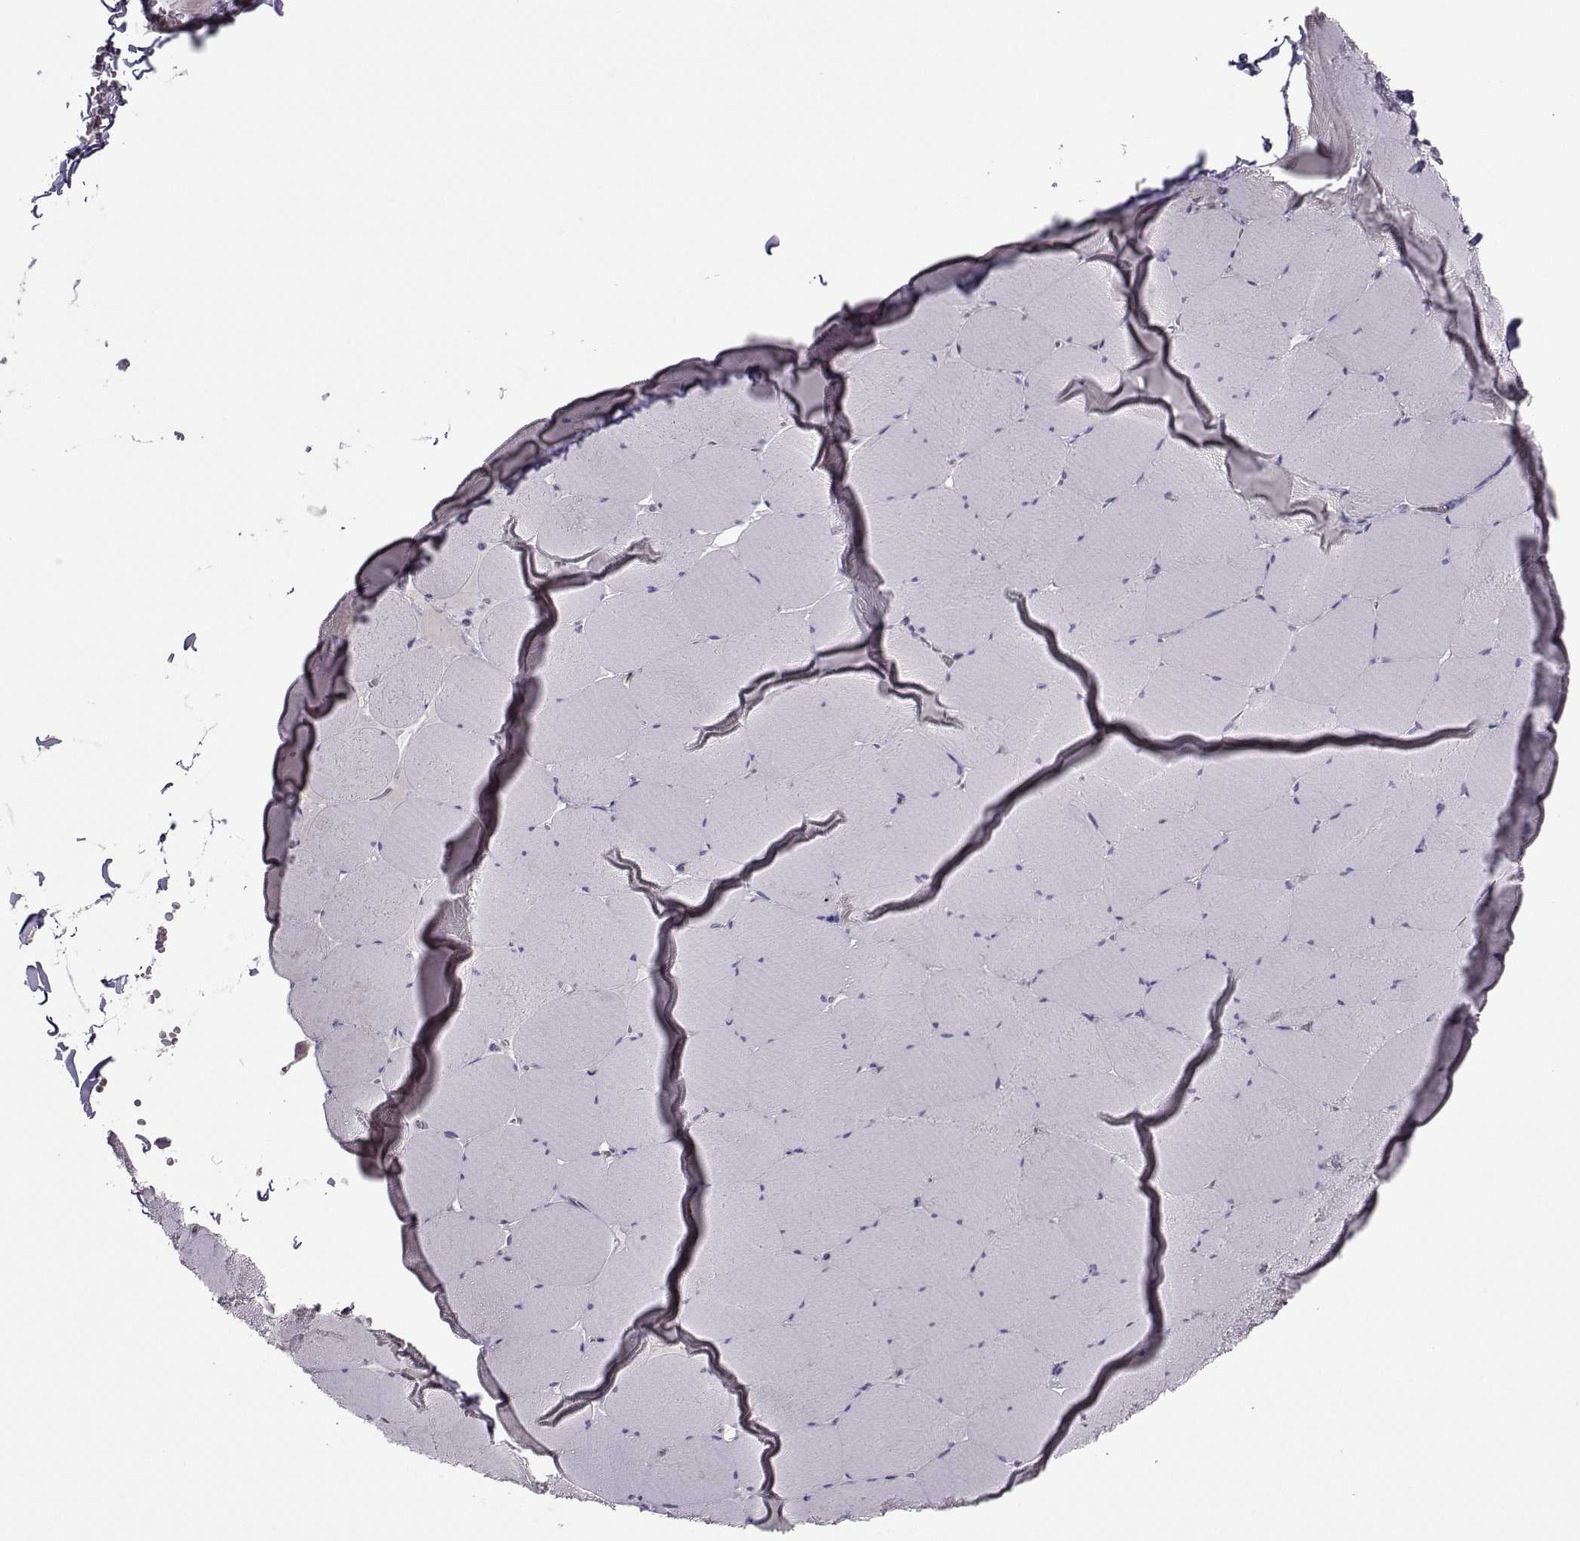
{"staining": {"intensity": "negative", "quantity": "none", "location": "none"}, "tissue": "skeletal muscle", "cell_type": "Myocytes", "image_type": "normal", "snomed": [{"axis": "morphology", "description": "Normal tissue, NOS"}, {"axis": "morphology", "description": "Malignant melanoma, Metastatic site"}, {"axis": "topography", "description": "Skeletal muscle"}], "caption": "This is a photomicrograph of IHC staining of normal skeletal muscle, which shows no expression in myocytes. Brightfield microscopy of IHC stained with DAB (3,3'-diaminobenzidine) (brown) and hematoxylin (blue), captured at high magnification.", "gene": "FCAMR", "patient": {"sex": "male", "age": 50}}